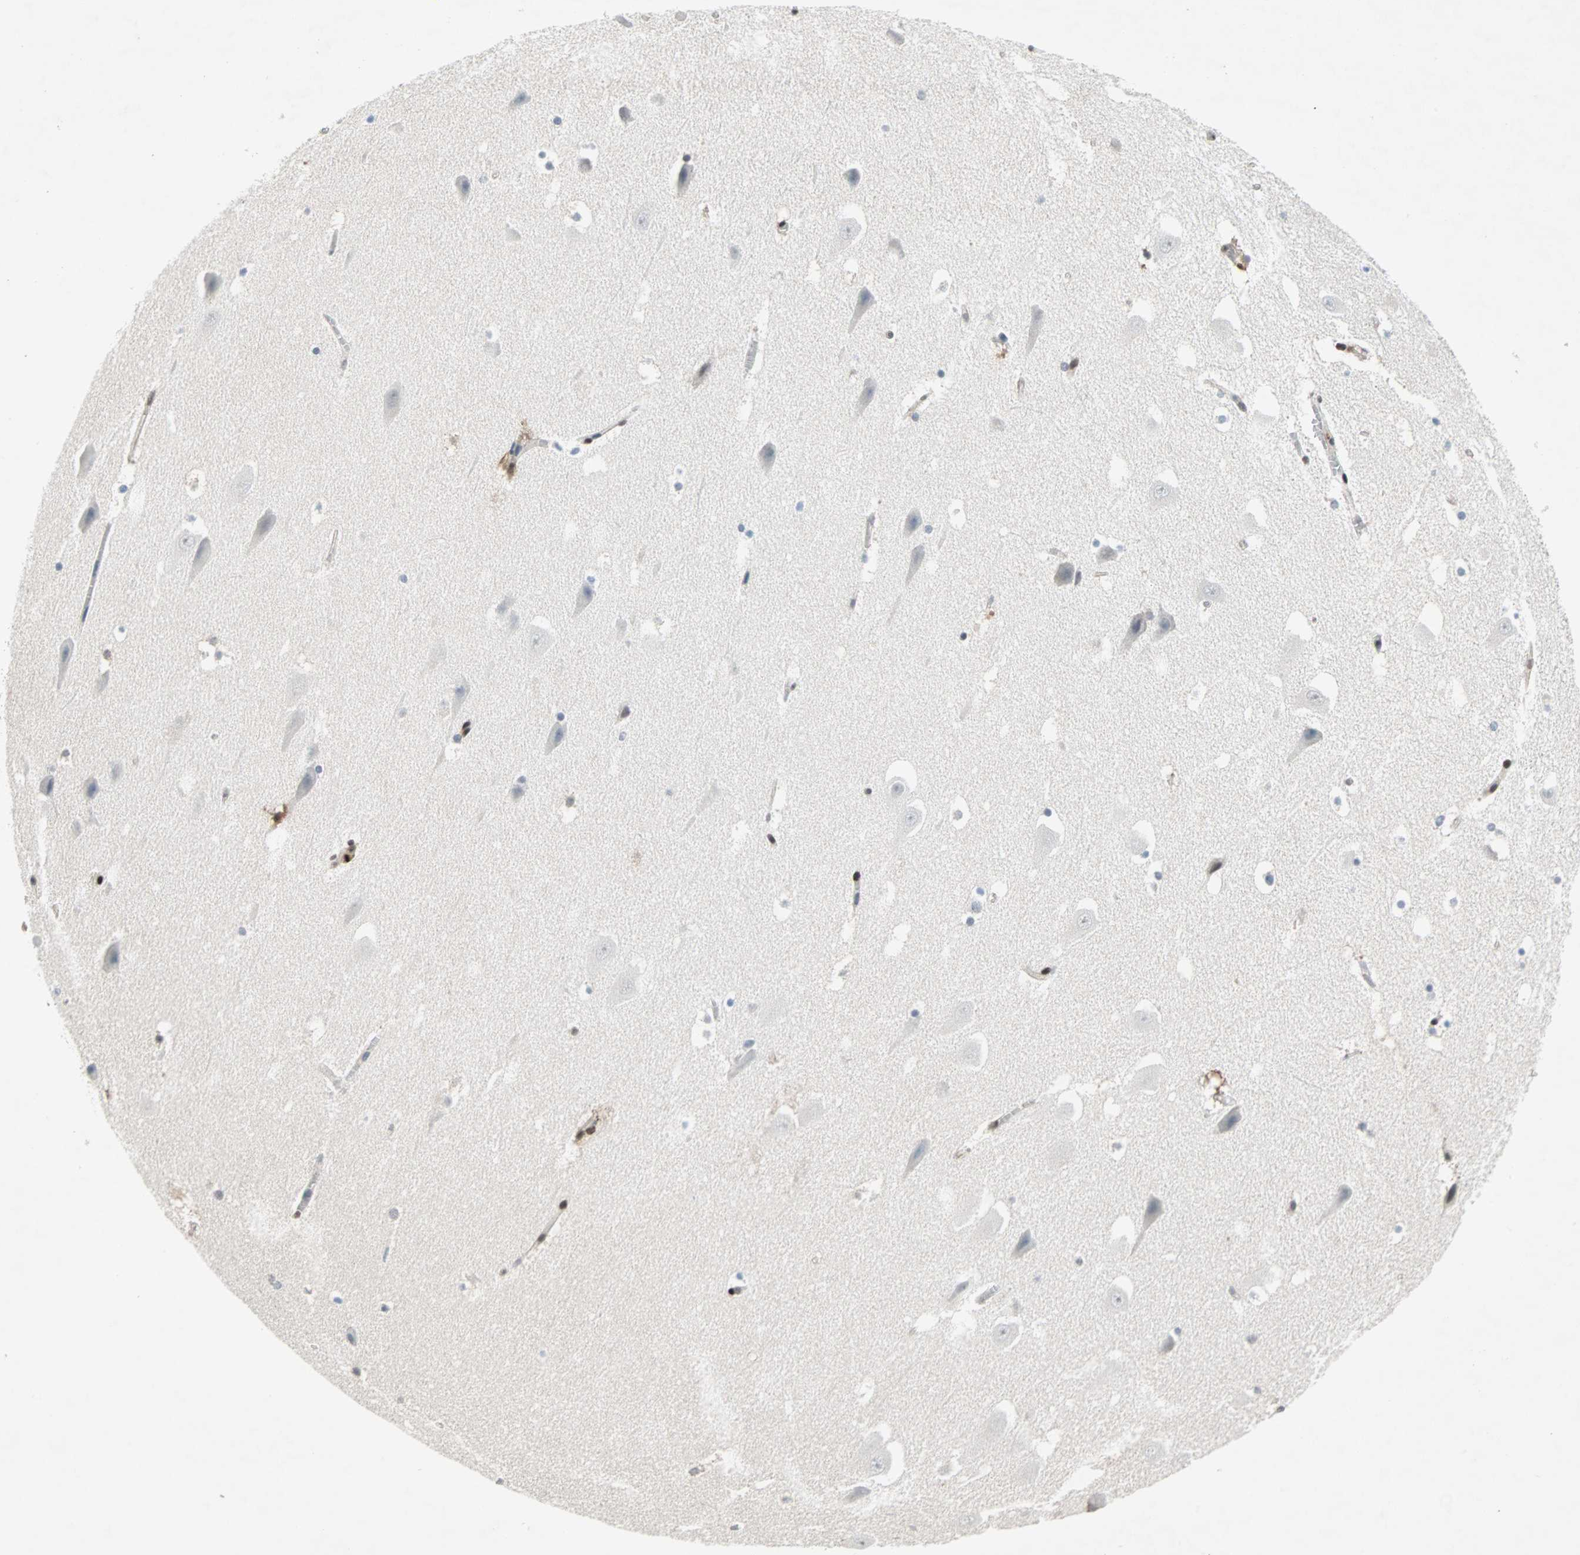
{"staining": {"intensity": "weak", "quantity": "25%-75%", "location": "cytoplasmic/membranous,nuclear"}, "tissue": "hippocampus", "cell_type": "Glial cells", "image_type": "normal", "snomed": [{"axis": "morphology", "description": "Normal tissue, NOS"}, {"axis": "topography", "description": "Hippocampus"}], "caption": "Hippocampus stained with immunohistochemistry demonstrates weak cytoplasmic/membranous,nuclear positivity in about 25%-75% of glial cells. The protein is shown in brown color, while the nuclei are stained blue.", "gene": "WWTR1", "patient": {"sex": "male", "age": 45}}